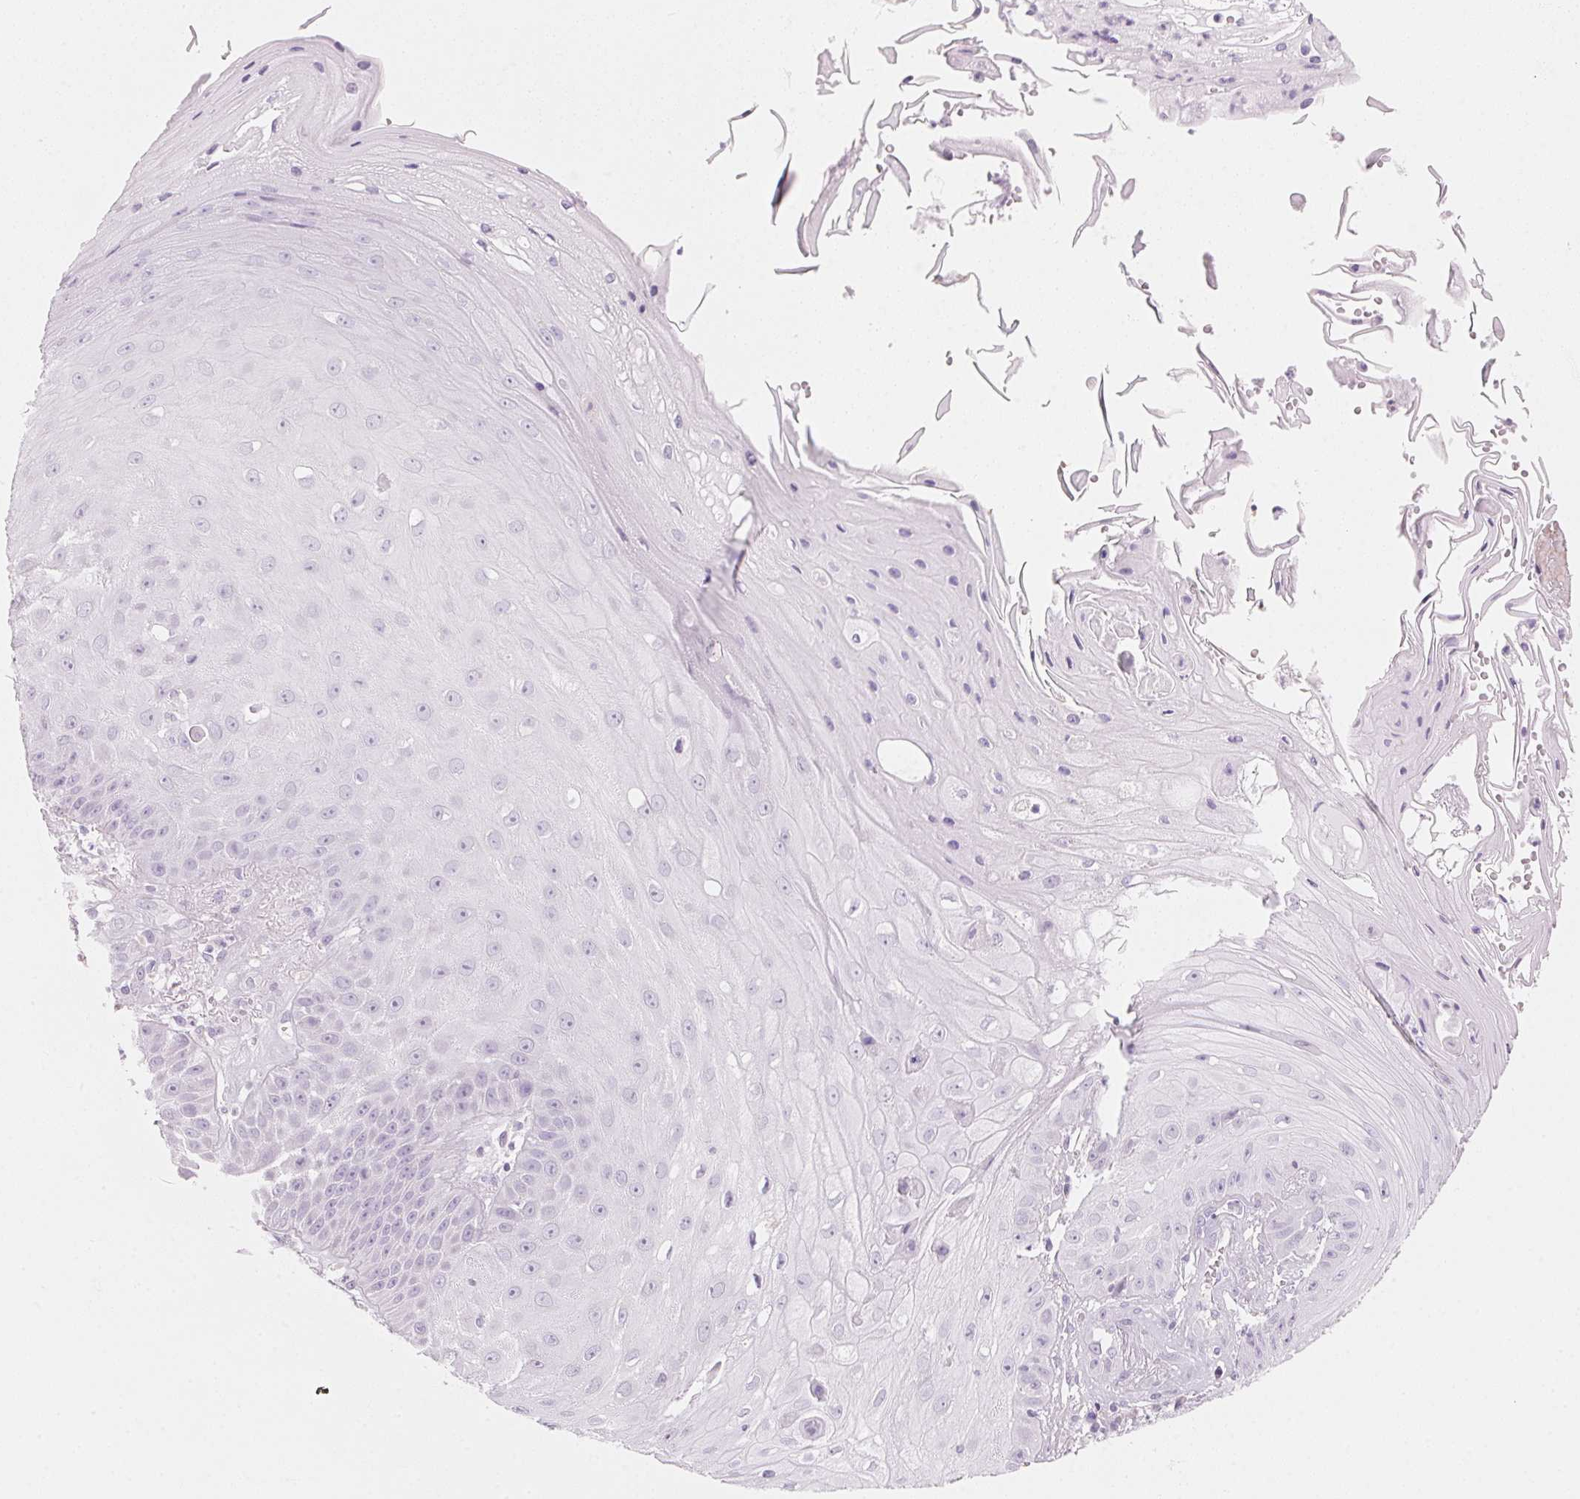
{"staining": {"intensity": "negative", "quantity": "none", "location": "none"}, "tissue": "skin cancer", "cell_type": "Tumor cells", "image_type": "cancer", "snomed": [{"axis": "morphology", "description": "Squamous cell carcinoma, NOS"}, {"axis": "topography", "description": "Skin"}], "caption": "A histopathology image of squamous cell carcinoma (skin) stained for a protein demonstrates no brown staining in tumor cells.", "gene": "HOXB13", "patient": {"sex": "male", "age": 70}}